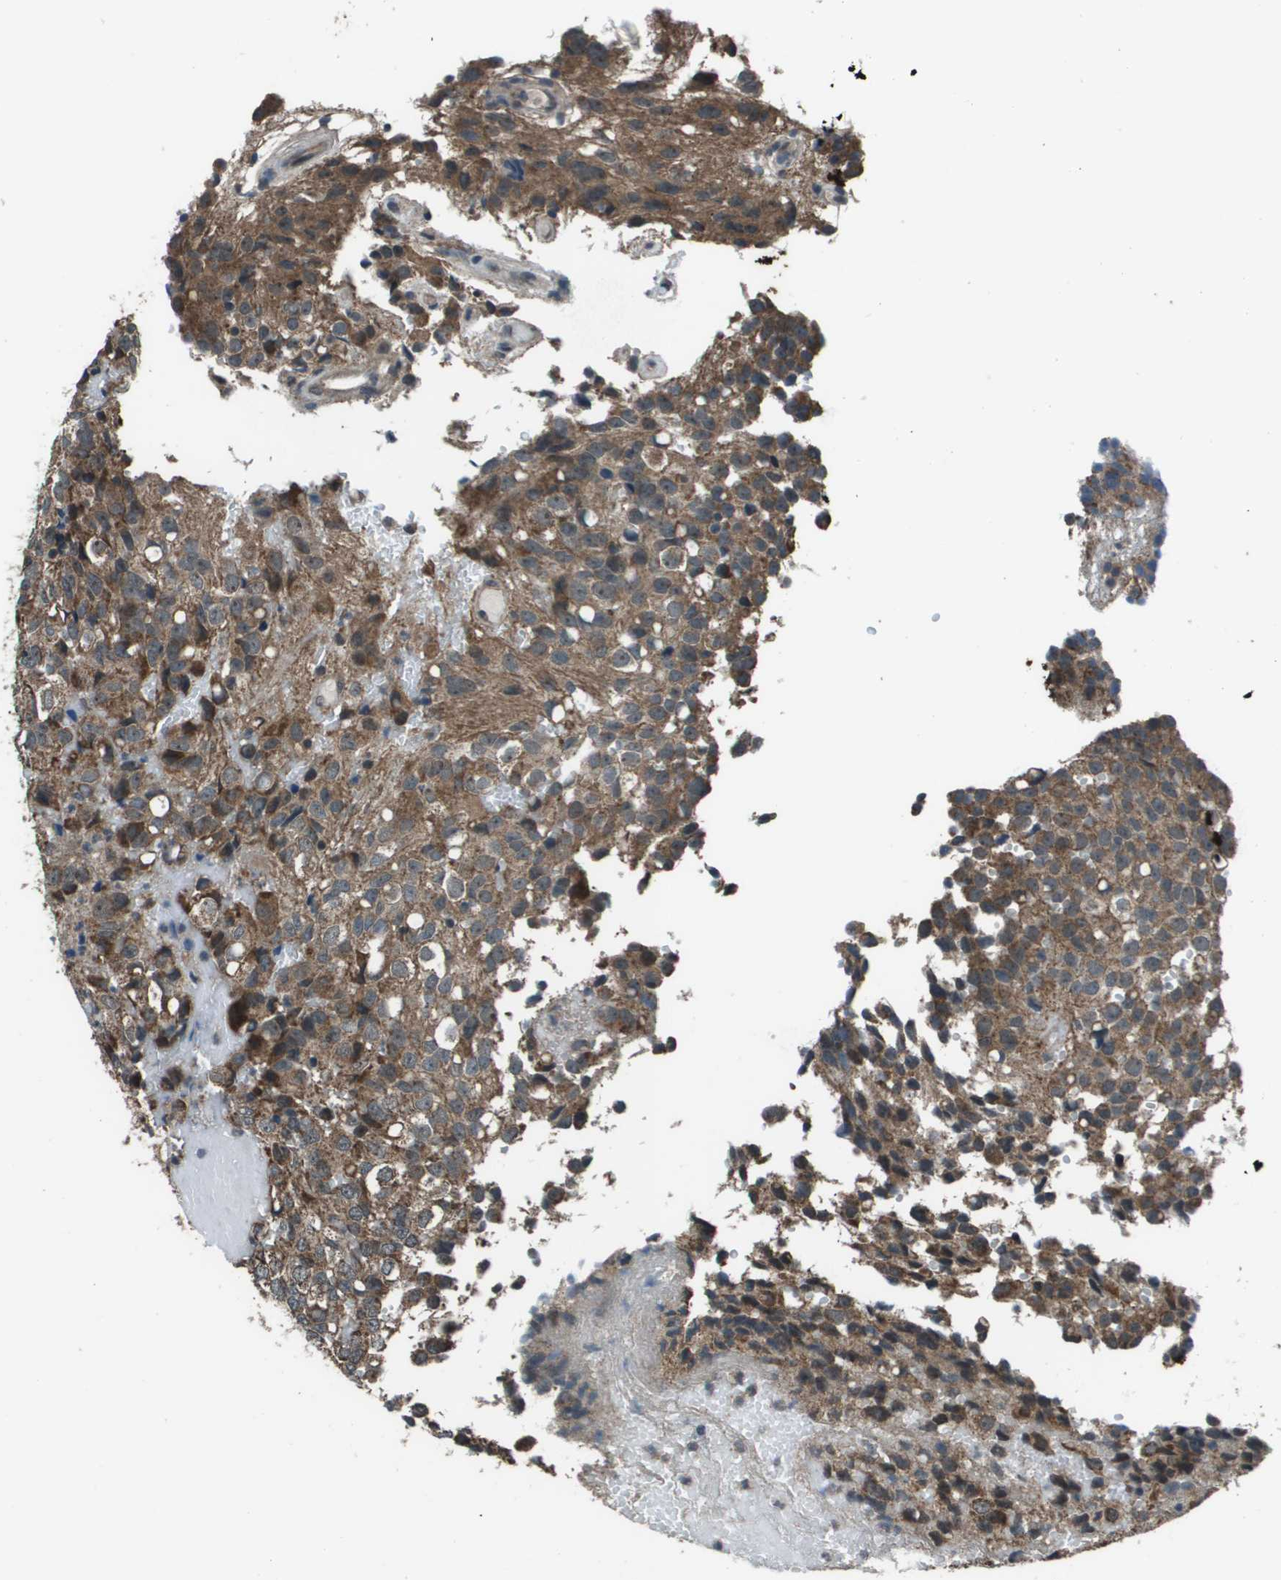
{"staining": {"intensity": "moderate", "quantity": "25%-75%", "location": "cytoplasmic/membranous"}, "tissue": "glioma", "cell_type": "Tumor cells", "image_type": "cancer", "snomed": [{"axis": "morphology", "description": "Glioma, malignant, High grade"}, {"axis": "topography", "description": "Brain"}], "caption": "A photomicrograph showing moderate cytoplasmic/membranous expression in approximately 25%-75% of tumor cells in high-grade glioma (malignant), as visualized by brown immunohistochemical staining.", "gene": "PPFIA1", "patient": {"sex": "male", "age": 32}}